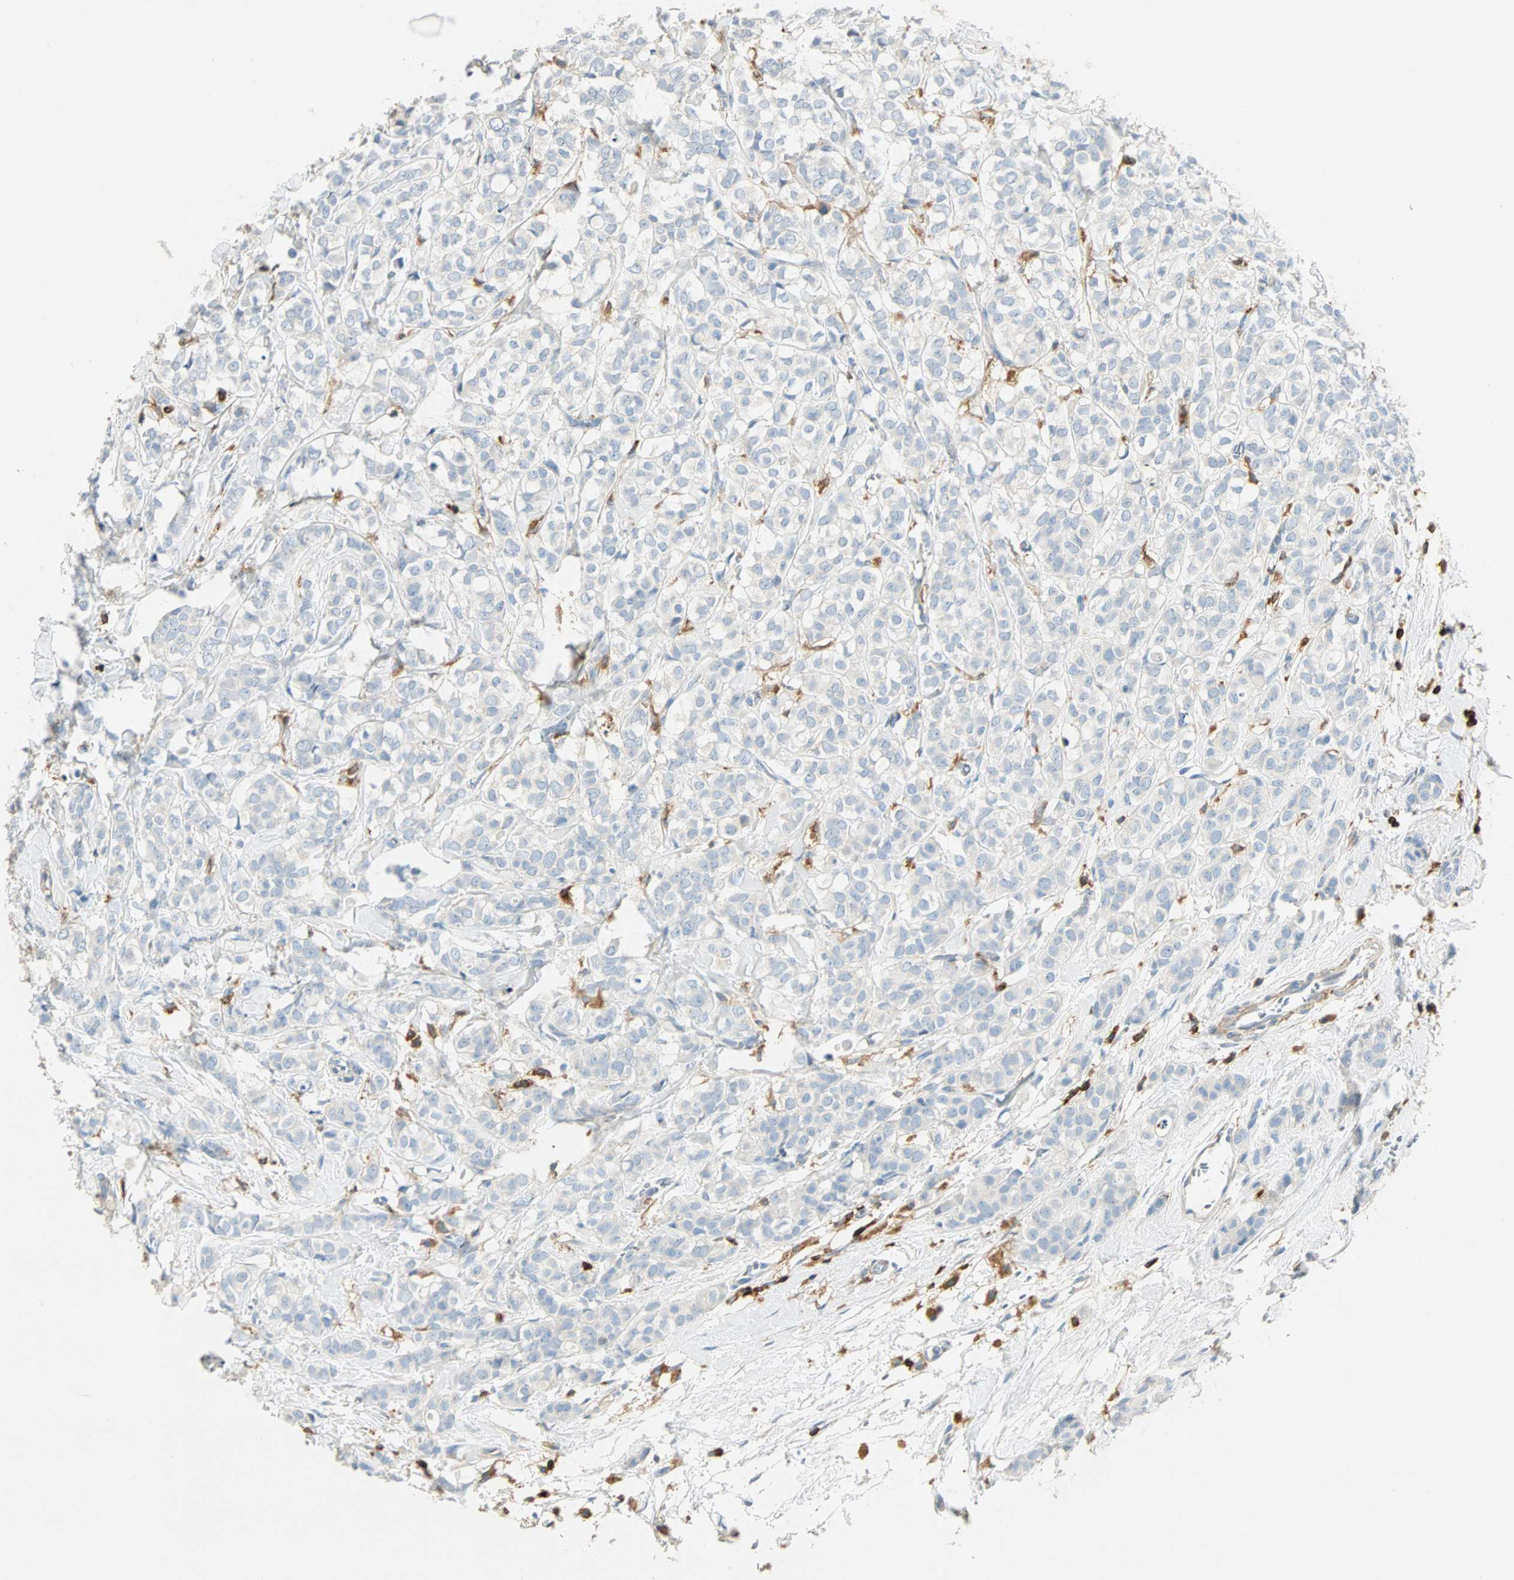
{"staining": {"intensity": "negative", "quantity": "none", "location": "none"}, "tissue": "breast cancer", "cell_type": "Tumor cells", "image_type": "cancer", "snomed": [{"axis": "morphology", "description": "Lobular carcinoma"}, {"axis": "topography", "description": "Breast"}], "caption": "Tumor cells show no significant positivity in lobular carcinoma (breast).", "gene": "FMNL1", "patient": {"sex": "female", "age": 60}}